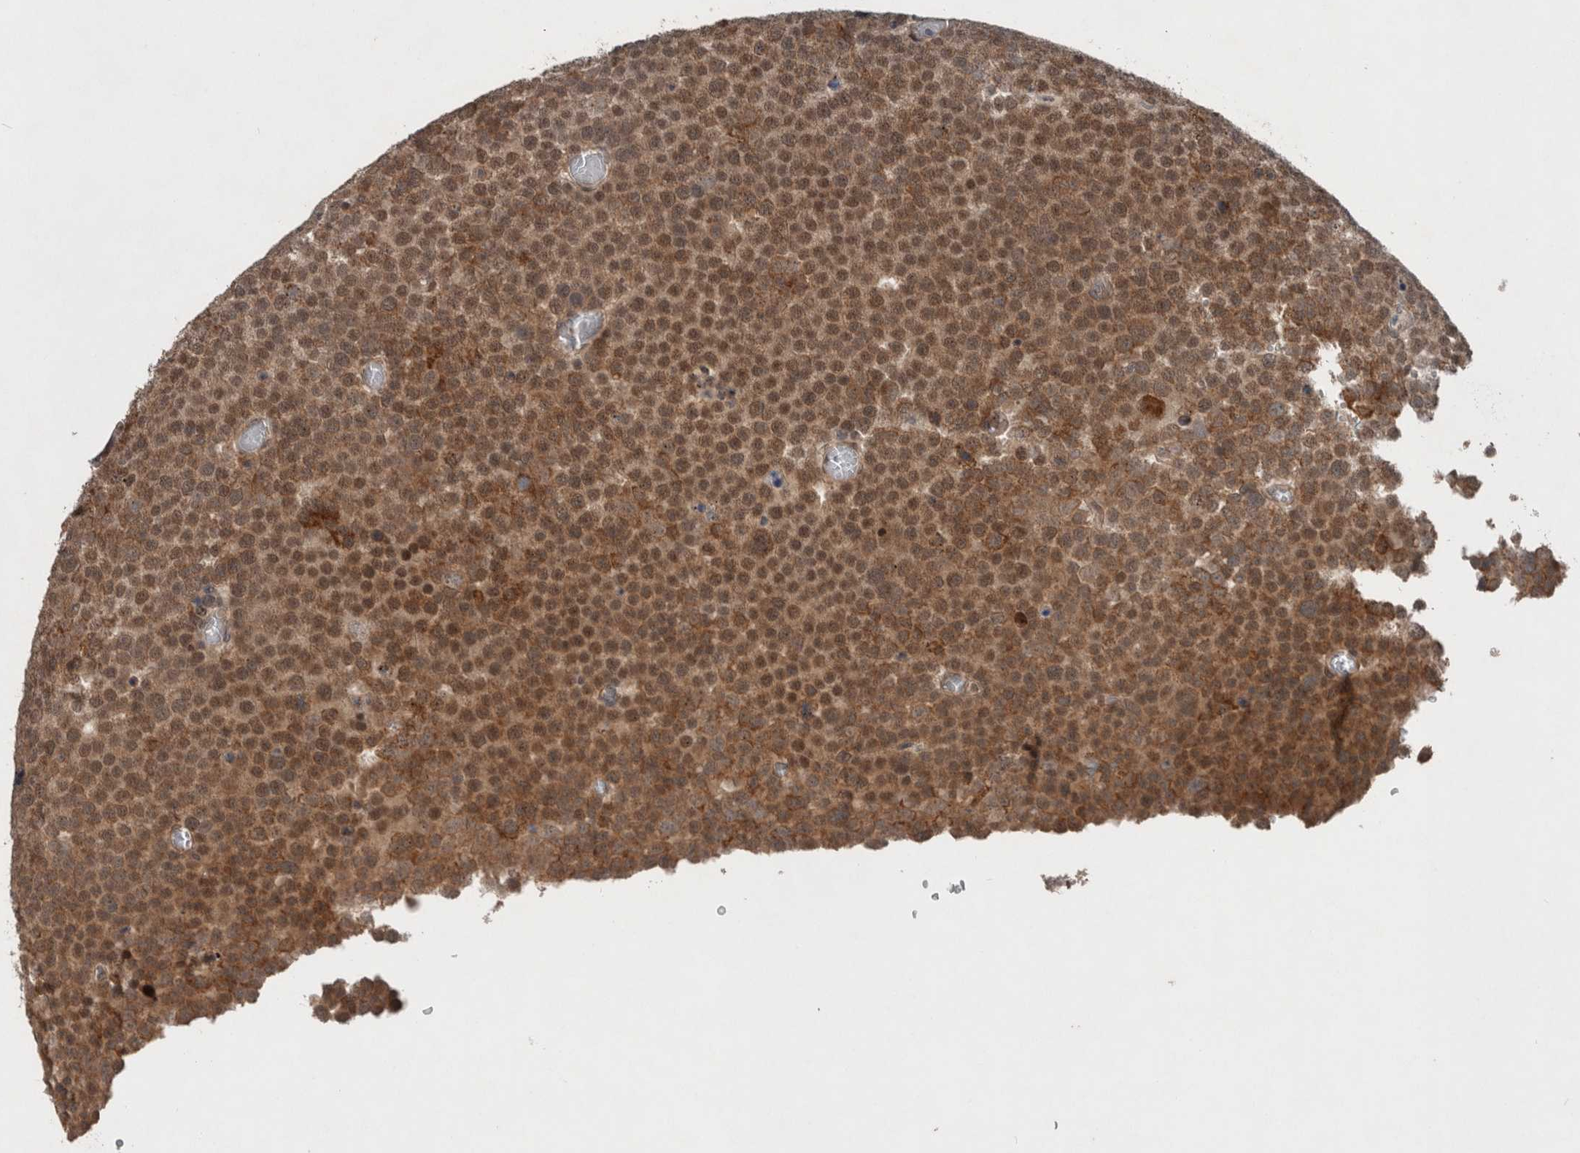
{"staining": {"intensity": "moderate", "quantity": ">75%", "location": "cytoplasmic/membranous,nuclear"}, "tissue": "testis cancer", "cell_type": "Tumor cells", "image_type": "cancer", "snomed": [{"axis": "morphology", "description": "Seminoma, NOS"}, {"axis": "topography", "description": "Testis"}], "caption": "DAB (3,3'-diaminobenzidine) immunohistochemical staining of testis cancer (seminoma) reveals moderate cytoplasmic/membranous and nuclear protein staining in approximately >75% of tumor cells. (Brightfield microscopy of DAB IHC at high magnification).", "gene": "GIMAP6", "patient": {"sex": "male", "age": 71}}